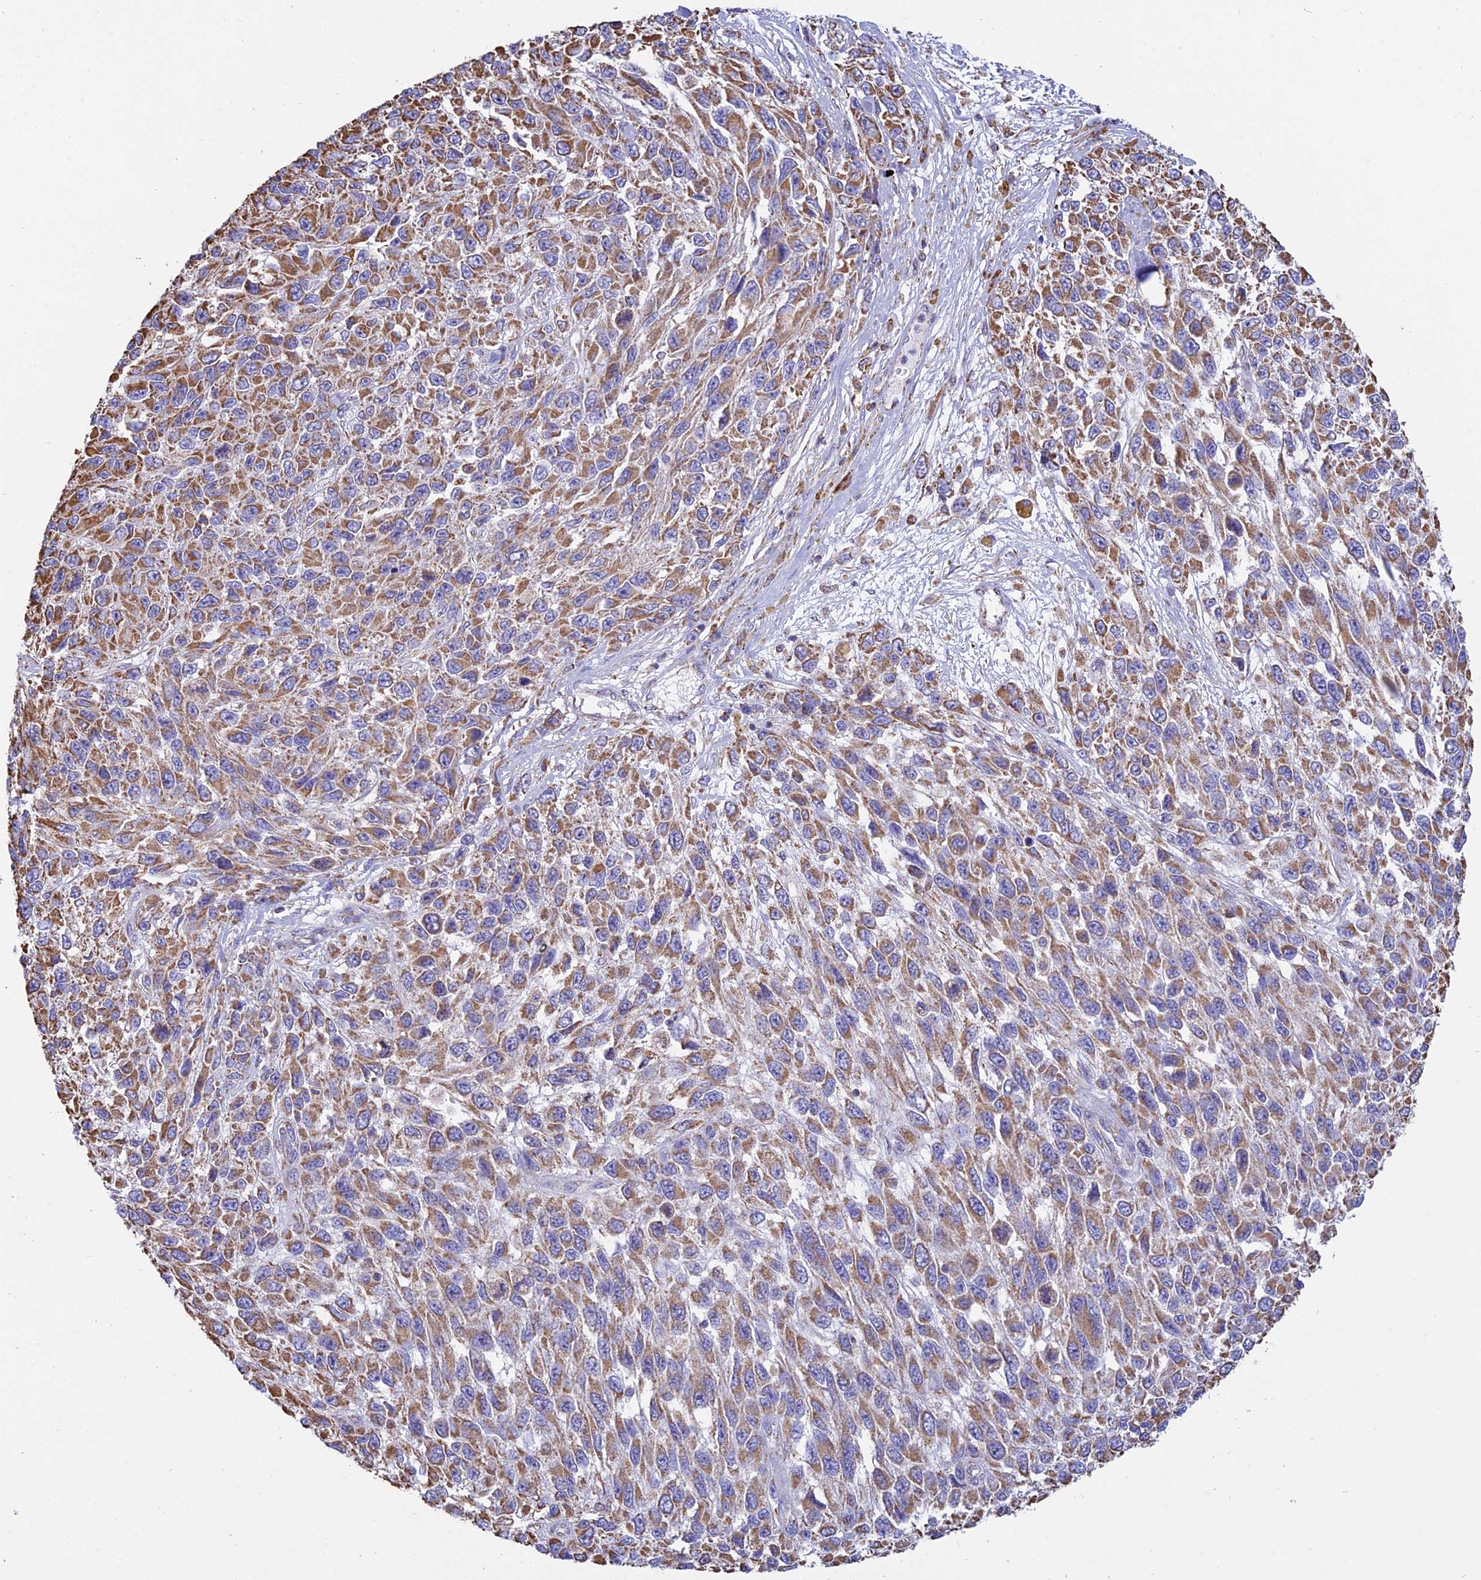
{"staining": {"intensity": "moderate", "quantity": ">75%", "location": "cytoplasmic/membranous"}, "tissue": "melanoma", "cell_type": "Tumor cells", "image_type": "cancer", "snomed": [{"axis": "morphology", "description": "Malignant melanoma, NOS"}, {"axis": "topography", "description": "Skin"}], "caption": "Melanoma tissue reveals moderate cytoplasmic/membranous expression in about >75% of tumor cells, visualized by immunohistochemistry.", "gene": "OR2W3", "patient": {"sex": "female", "age": 96}}